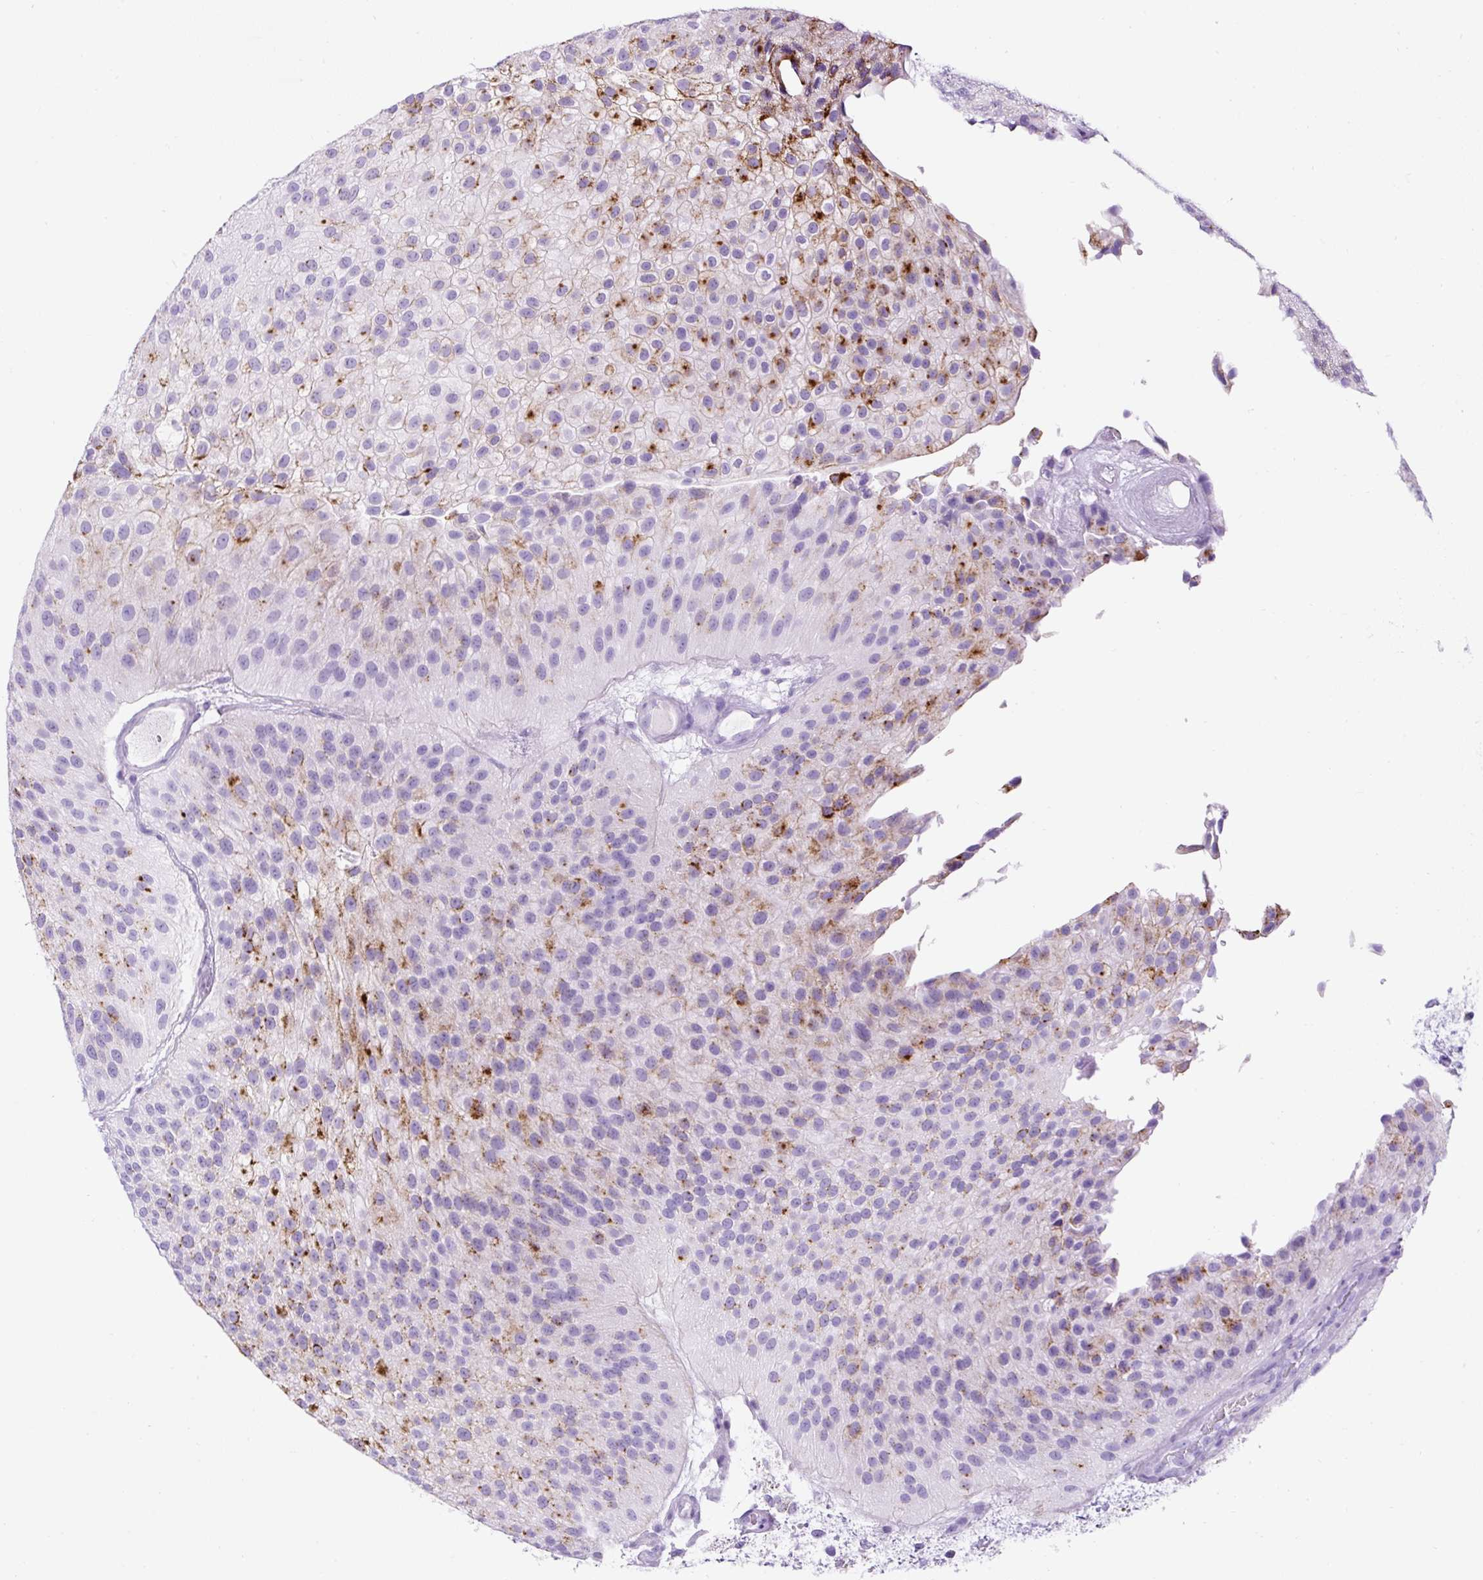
{"staining": {"intensity": "moderate", "quantity": "25%-75%", "location": "cytoplasmic/membranous"}, "tissue": "urothelial cancer", "cell_type": "Tumor cells", "image_type": "cancer", "snomed": [{"axis": "morphology", "description": "Urothelial carcinoma, NOS"}, {"axis": "topography", "description": "Urinary bladder"}], "caption": "Immunohistochemistry of transitional cell carcinoma reveals medium levels of moderate cytoplasmic/membranous expression in approximately 25%-75% of tumor cells.", "gene": "TMEM200B", "patient": {"sex": "male", "age": 87}}